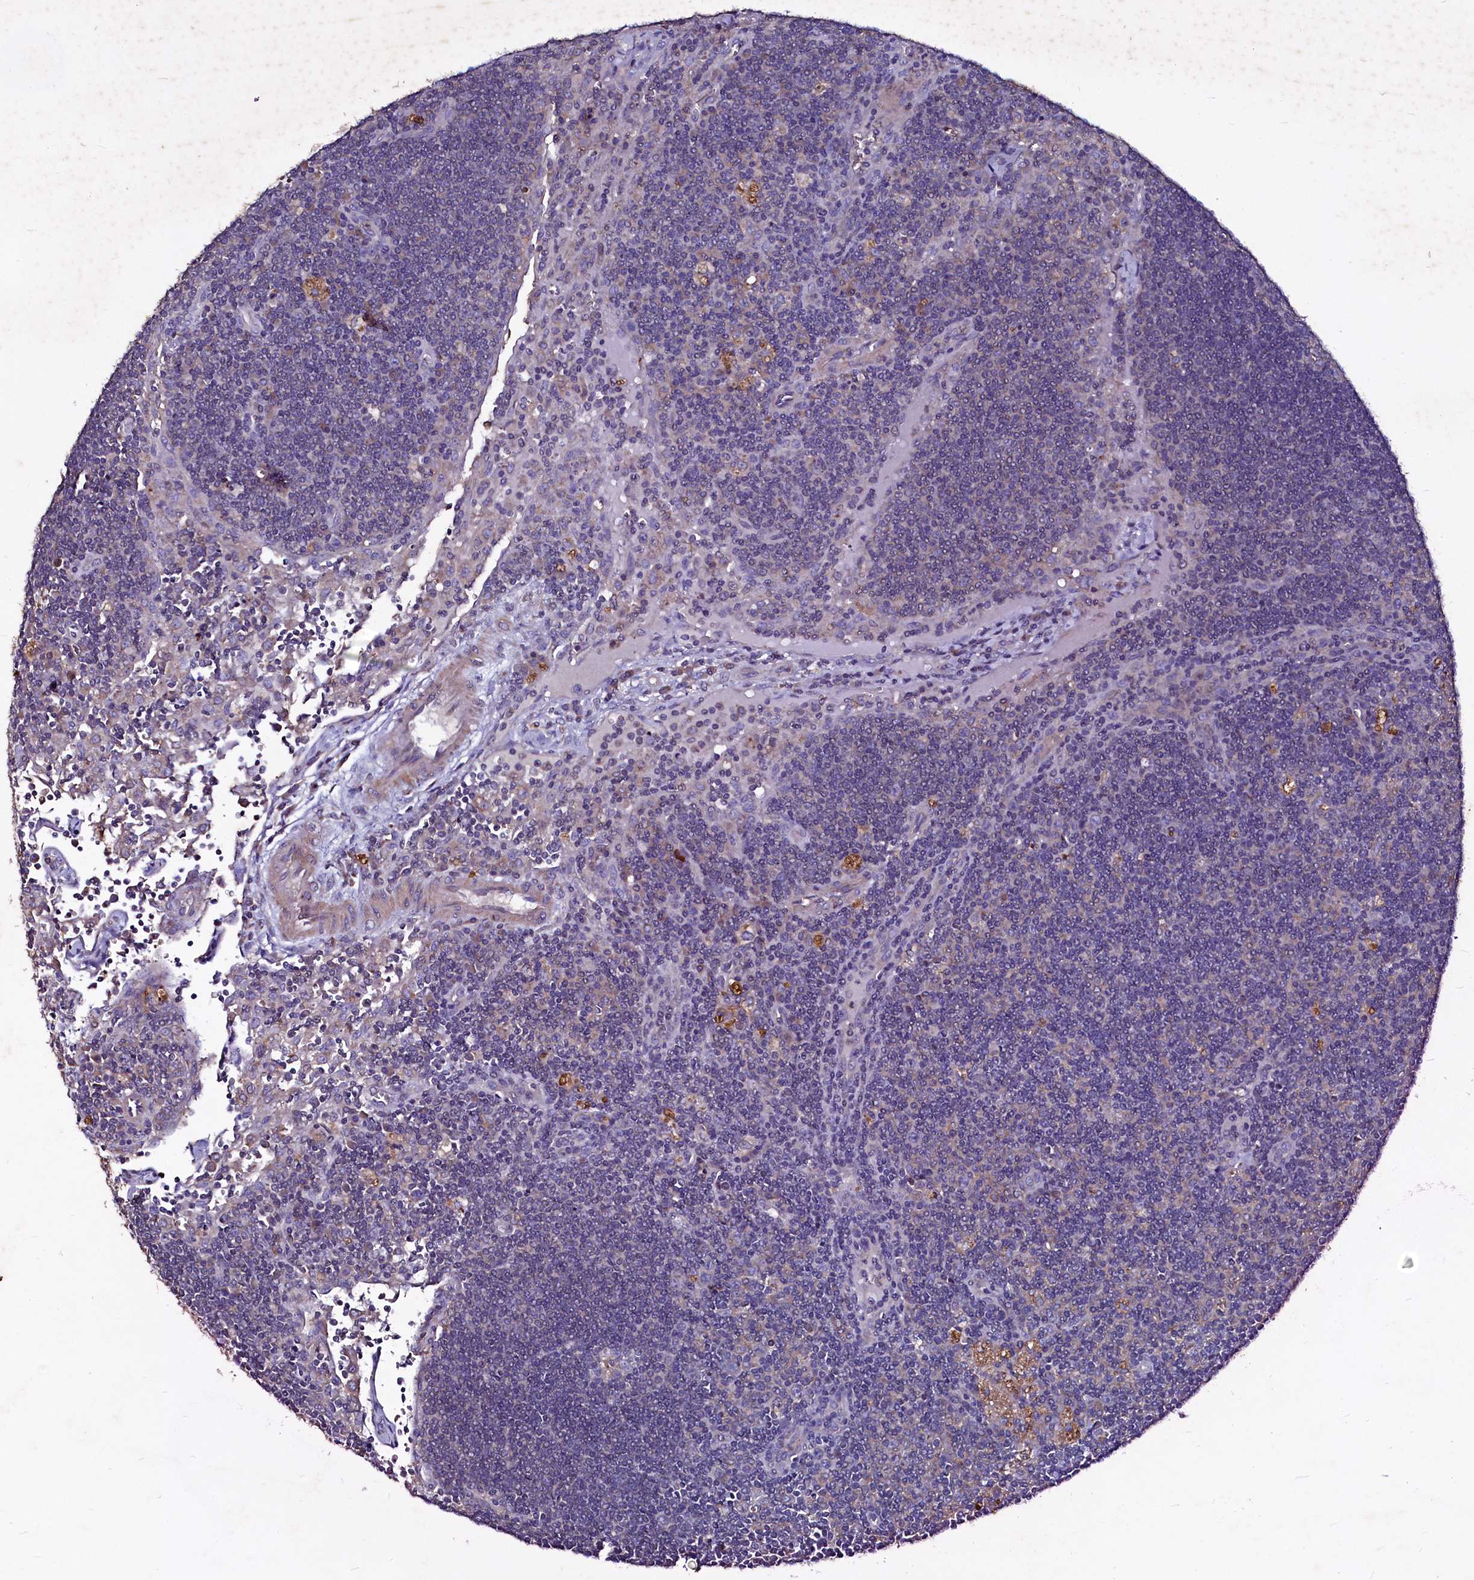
{"staining": {"intensity": "negative", "quantity": "none", "location": "none"}, "tissue": "lymph node", "cell_type": "Germinal center cells", "image_type": "normal", "snomed": [{"axis": "morphology", "description": "Normal tissue, NOS"}, {"axis": "topography", "description": "Lymph node"}], "caption": "High magnification brightfield microscopy of unremarkable lymph node stained with DAB (brown) and counterstained with hematoxylin (blue): germinal center cells show no significant expression. (Brightfield microscopy of DAB (3,3'-diaminobenzidine) IHC at high magnification).", "gene": "SELENOT", "patient": {"sex": "male", "age": 58}}